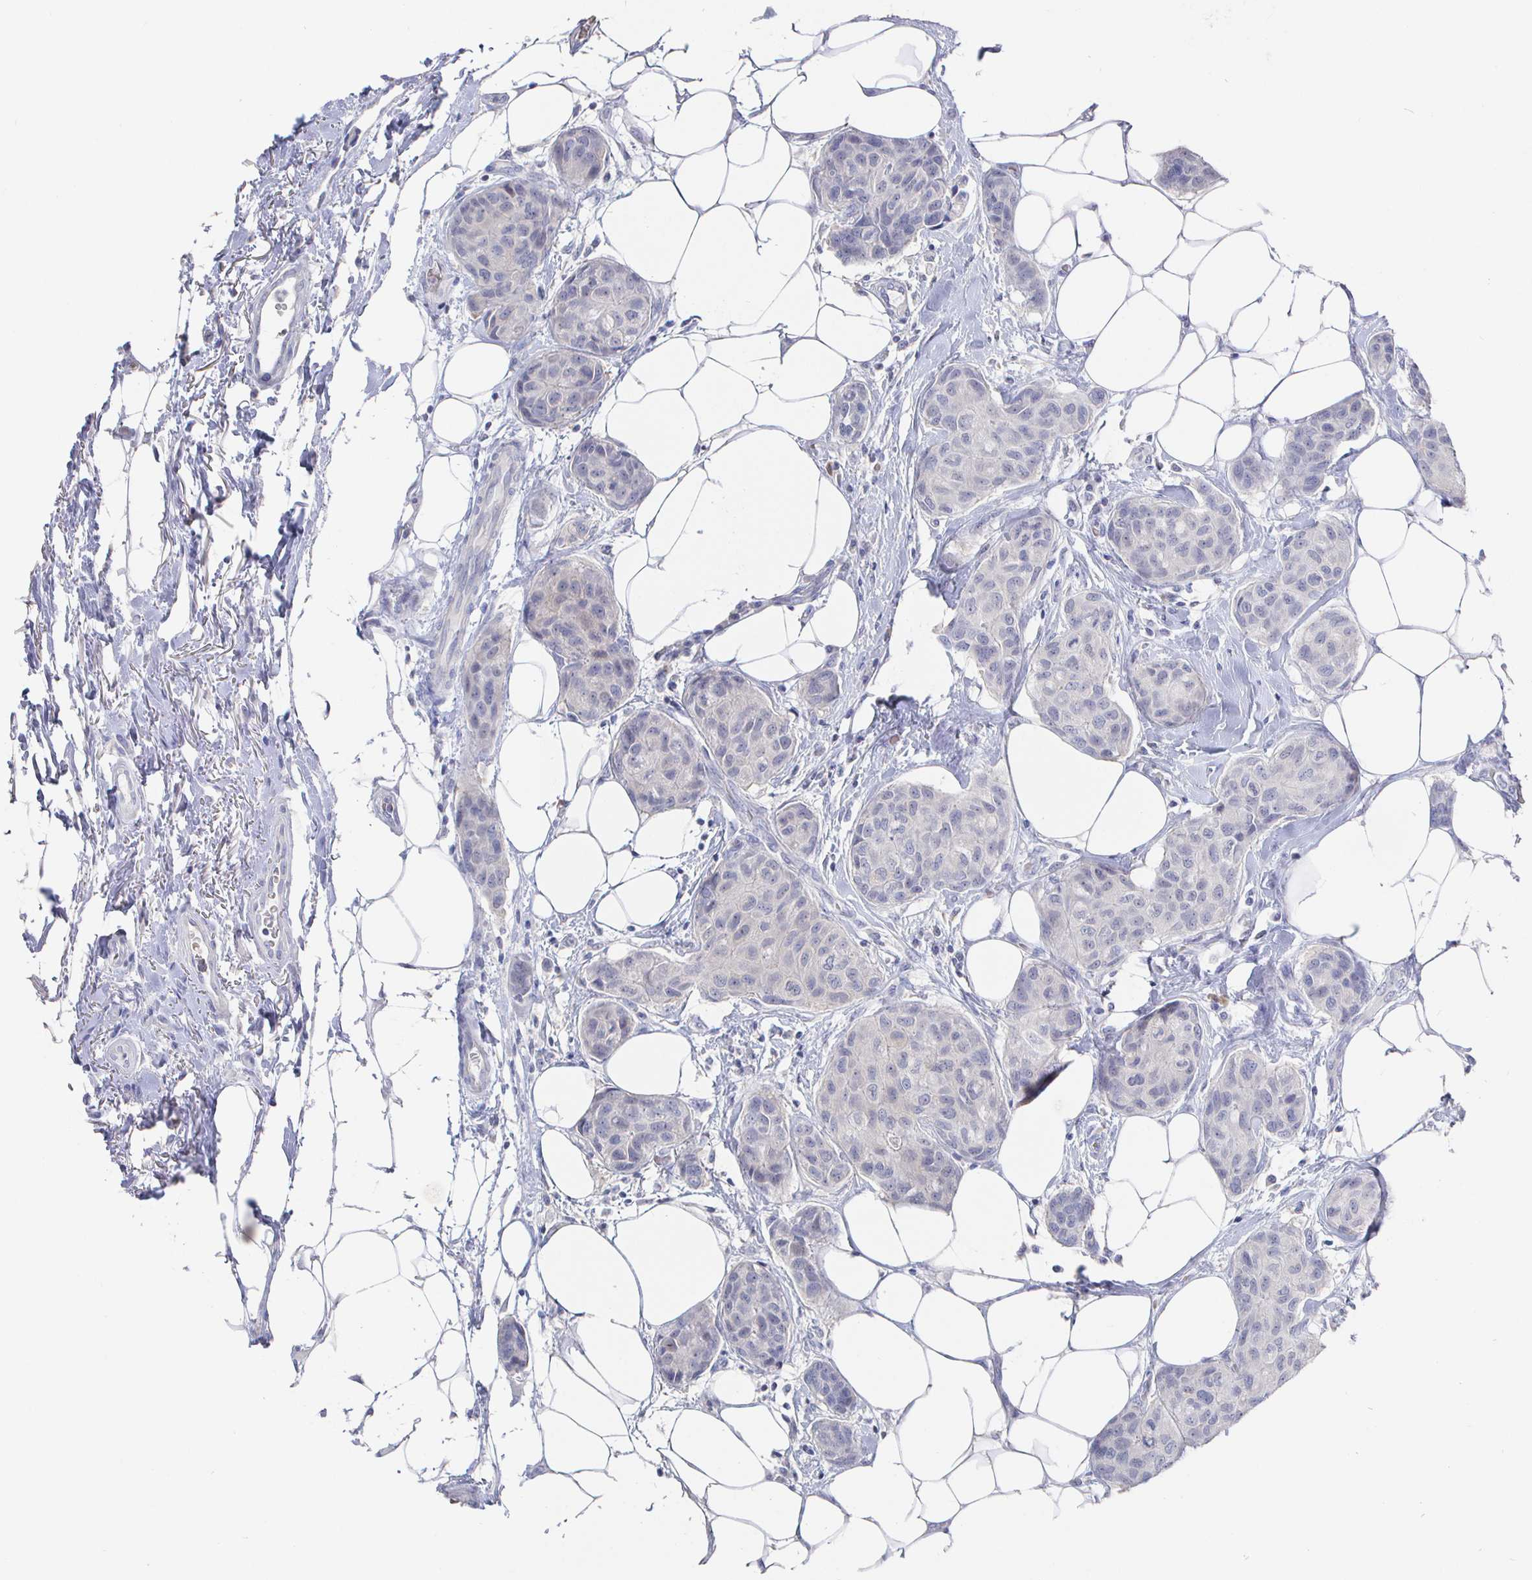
{"staining": {"intensity": "negative", "quantity": "none", "location": "none"}, "tissue": "breast cancer", "cell_type": "Tumor cells", "image_type": "cancer", "snomed": [{"axis": "morphology", "description": "Duct carcinoma"}, {"axis": "topography", "description": "Breast"}], "caption": "The photomicrograph reveals no significant positivity in tumor cells of breast cancer (intraductal carcinoma). The staining was performed using DAB to visualize the protein expression in brown, while the nuclei were stained in blue with hematoxylin (Magnification: 20x).", "gene": "LRRC23", "patient": {"sex": "female", "age": 80}}